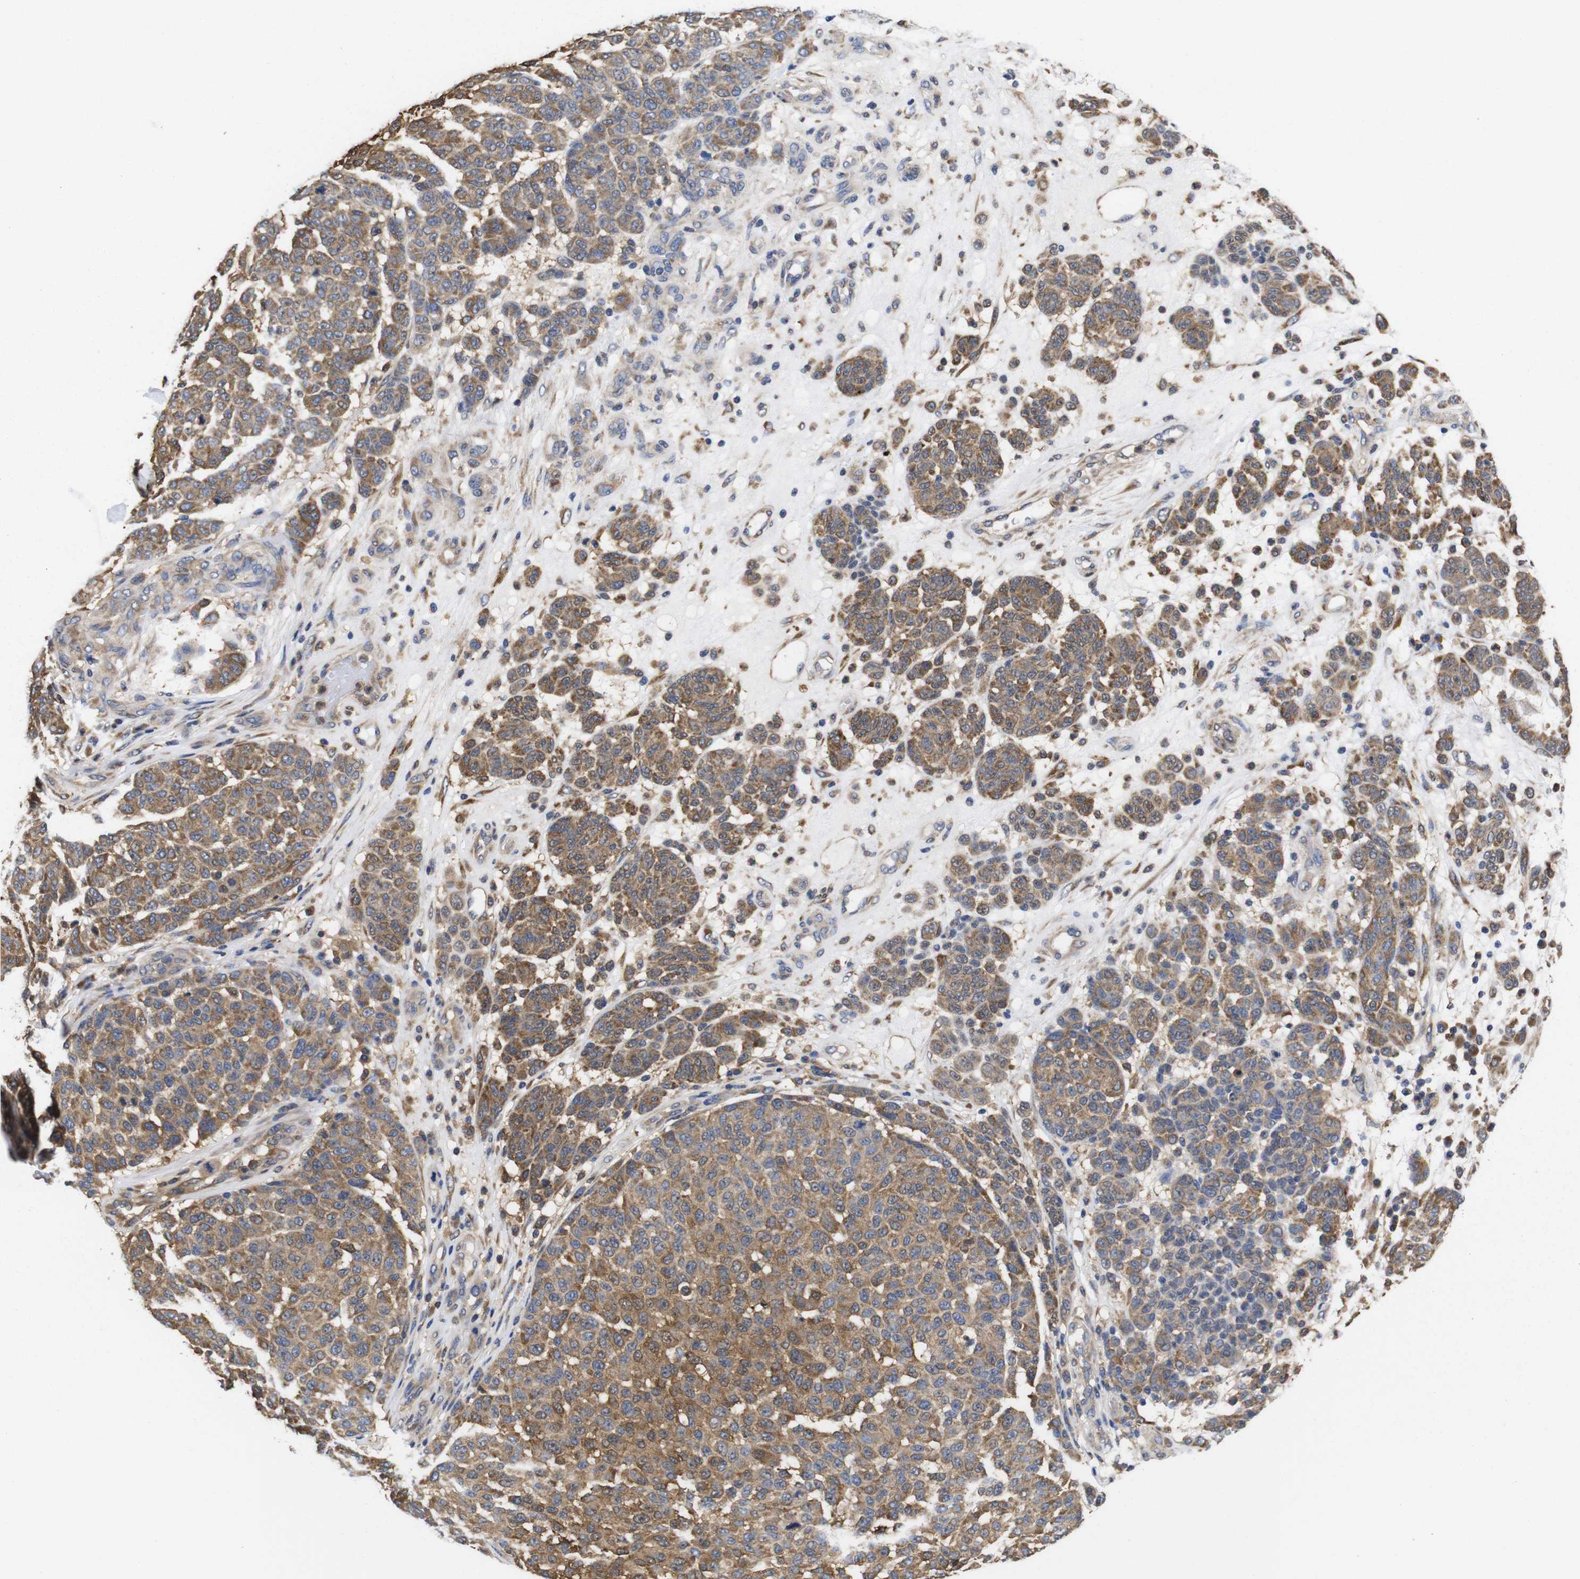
{"staining": {"intensity": "moderate", "quantity": ">75%", "location": "cytoplasmic/membranous"}, "tissue": "melanoma", "cell_type": "Tumor cells", "image_type": "cancer", "snomed": [{"axis": "morphology", "description": "Malignant melanoma, NOS"}, {"axis": "topography", "description": "Skin"}], "caption": "Malignant melanoma tissue demonstrates moderate cytoplasmic/membranous staining in approximately >75% of tumor cells, visualized by immunohistochemistry.", "gene": "LRRCC1", "patient": {"sex": "male", "age": 59}}